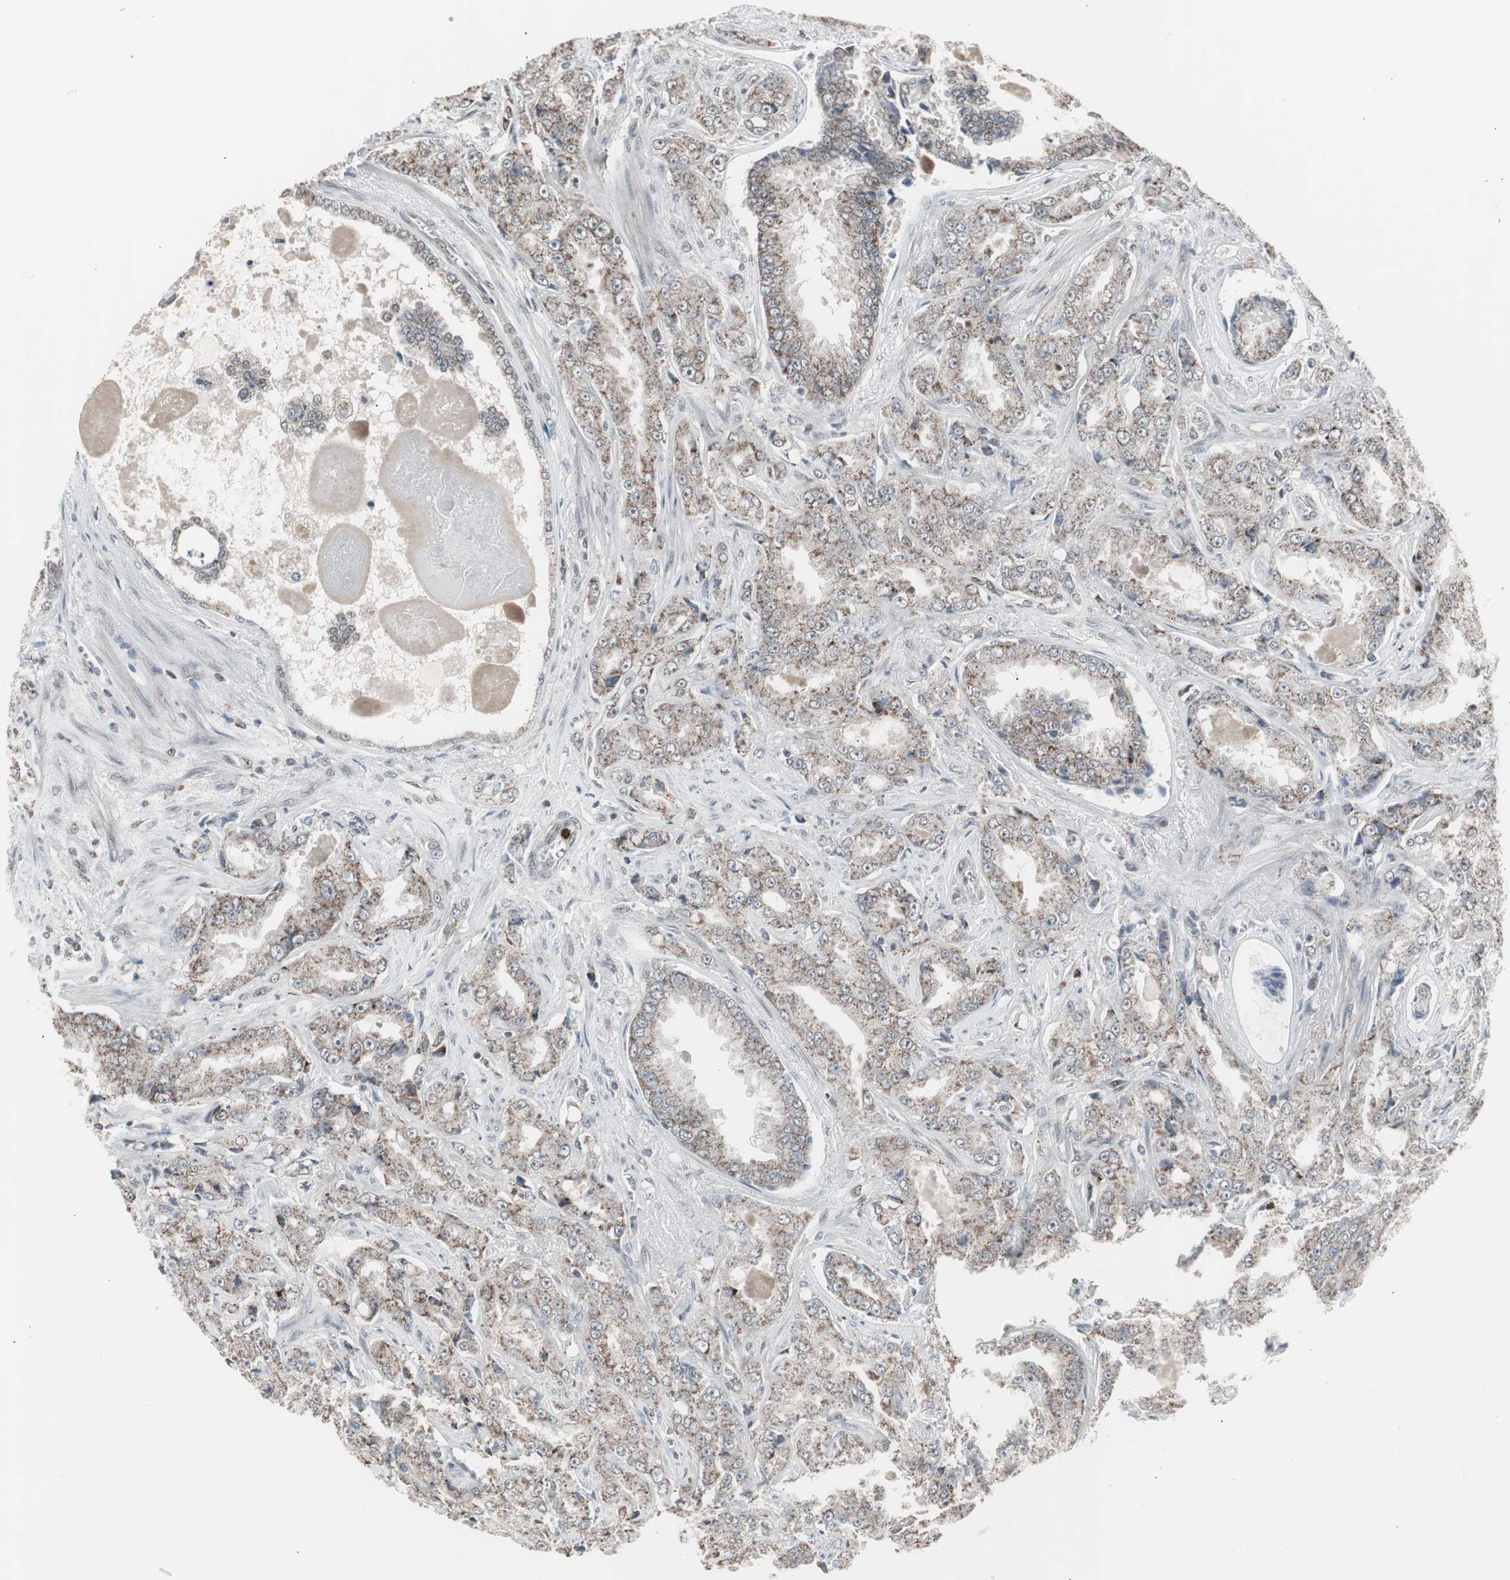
{"staining": {"intensity": "moderate", "quantity": ">75%", "location": "cytoplasmic/membranous"}, "tissue": "prostate cancer", "cell_type": "Tumor cells", "image_type": "cancer", "snomed": [{"axis": "morphology", "description": "Adenocarcinoma, High grade"}, {"axis": "topography", "description": "Prostate"}], "caption": "Immunohistochemistry (DAB (3,3'-diaminobenzidine)) staining of adenocarcinoma (high-grade) (prostate) reveals moderate cytoplasmic/membranous protein expression in about >75% of tumor cells.", "gene": "RXRA", "patient": {"sex": "male", "age": 73}}